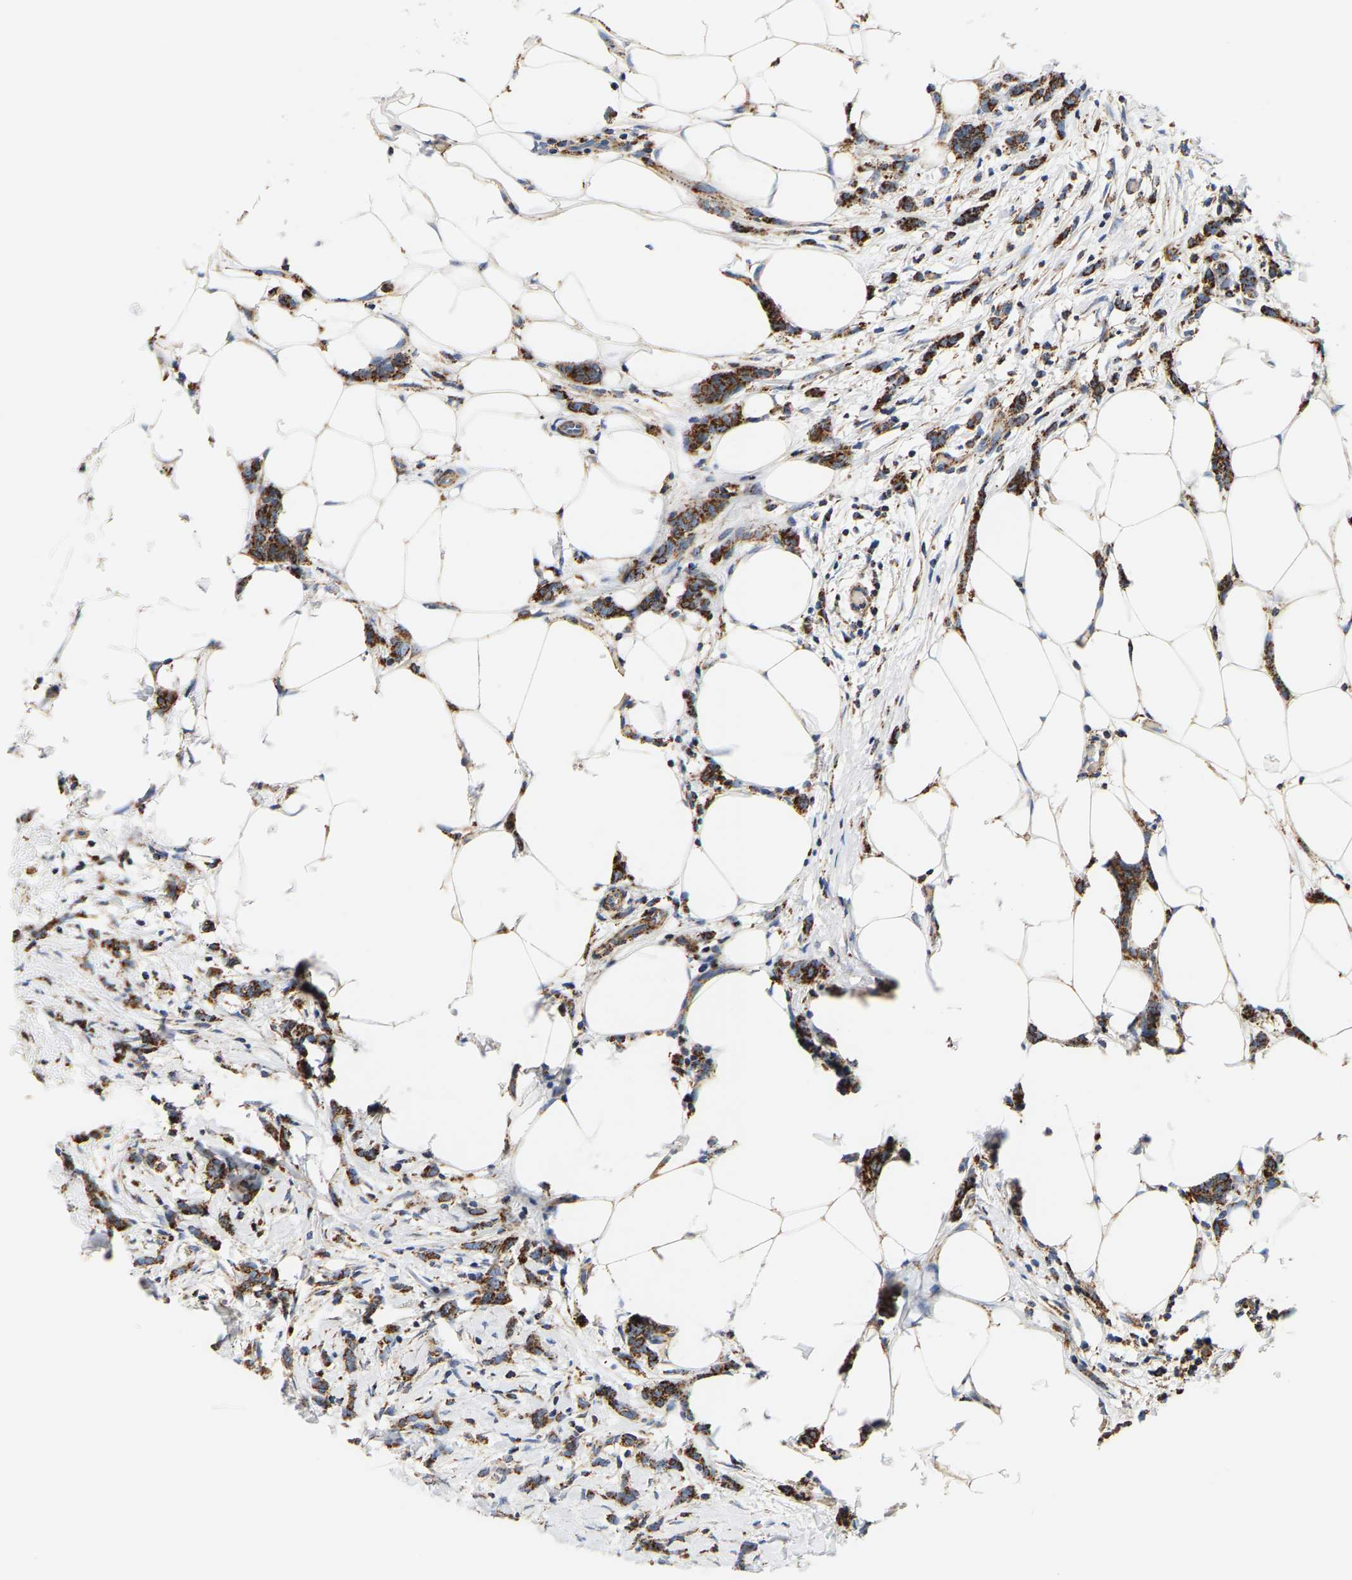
{"staining": {"intensity": "strong", "quantity": ">75%", "location": "cytoplasmic/membranous"}, "tissue": "breast cancer", "cell_type": "Tumor cells", "image_type": "cancer", "snomed": [{"axis": "morphology", "description": "Lobular carcinoma"}, {"axis": "topography", "description": "Skin"}, {"axis": "topography", "description": "Breast"}], "caption": "Protein expression analysis of breast cancer reveals strong cytoplasmic/membranous expression in about >75% of tumor cells.", "gene": "SHMT2", "patient": {"sex": "female", "age": 46}}